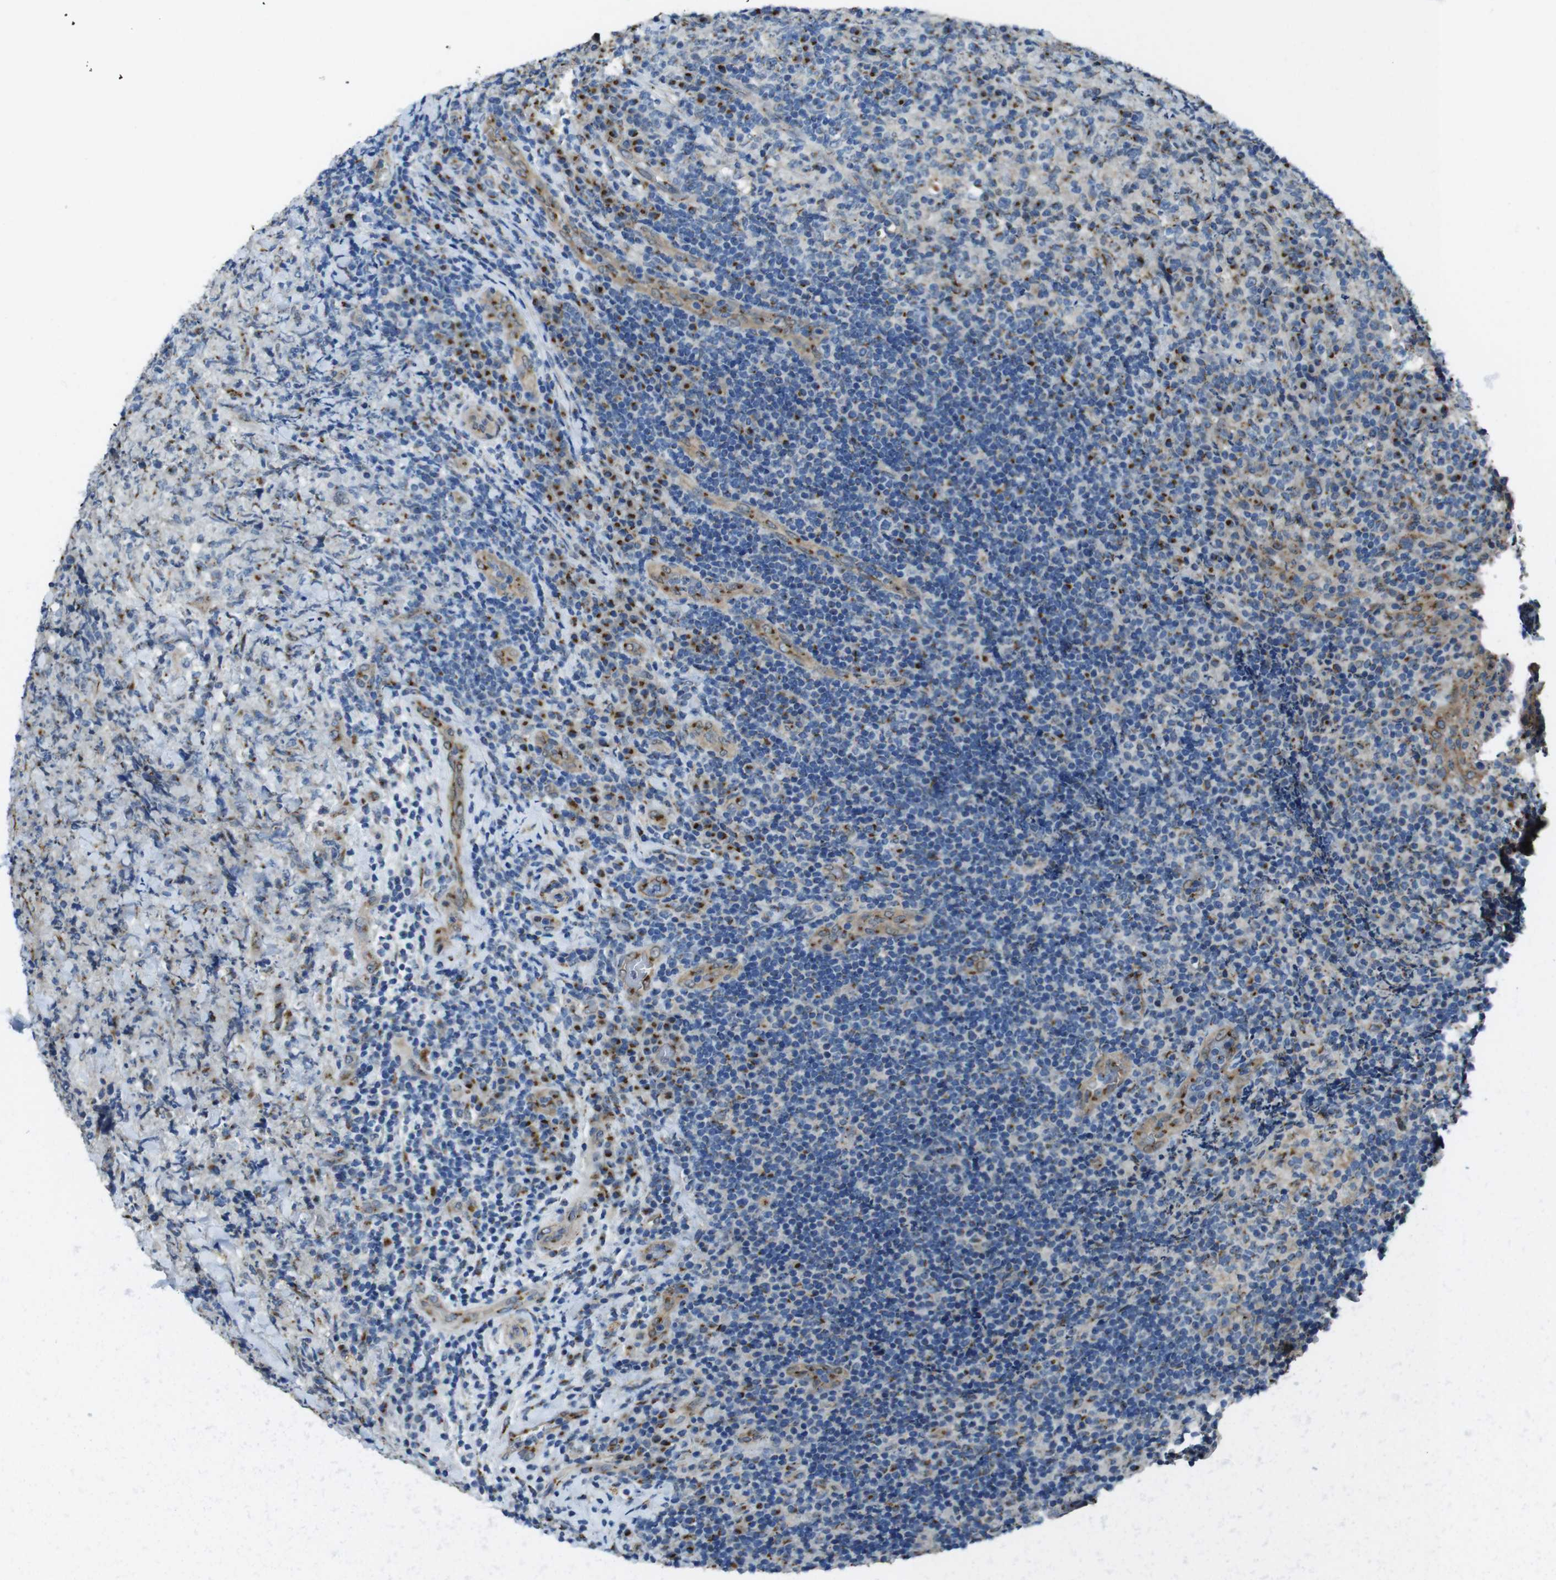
{"staining": {"intensity": "moderate", "quantity": "<25%", "location": "cytoplasmic/membranous"}, "tissue": "lymphoma", "cell_type": "Tumor cells", "image_type": "cancer", "snomed": [{"axis": "morphology", "description": "Malignant lymphoma, non-Hodgkin's type, High grade"}, {"axis": "topography", "description": "Tonsil"}], "caption": "Malignant lymphoma, non-Hodgkin's type (high-grade) stained with a protein marker shows moderate staining in tumor cells.", "gene": "RAB6A", "patient": {"sex": "female", "age": 36}}